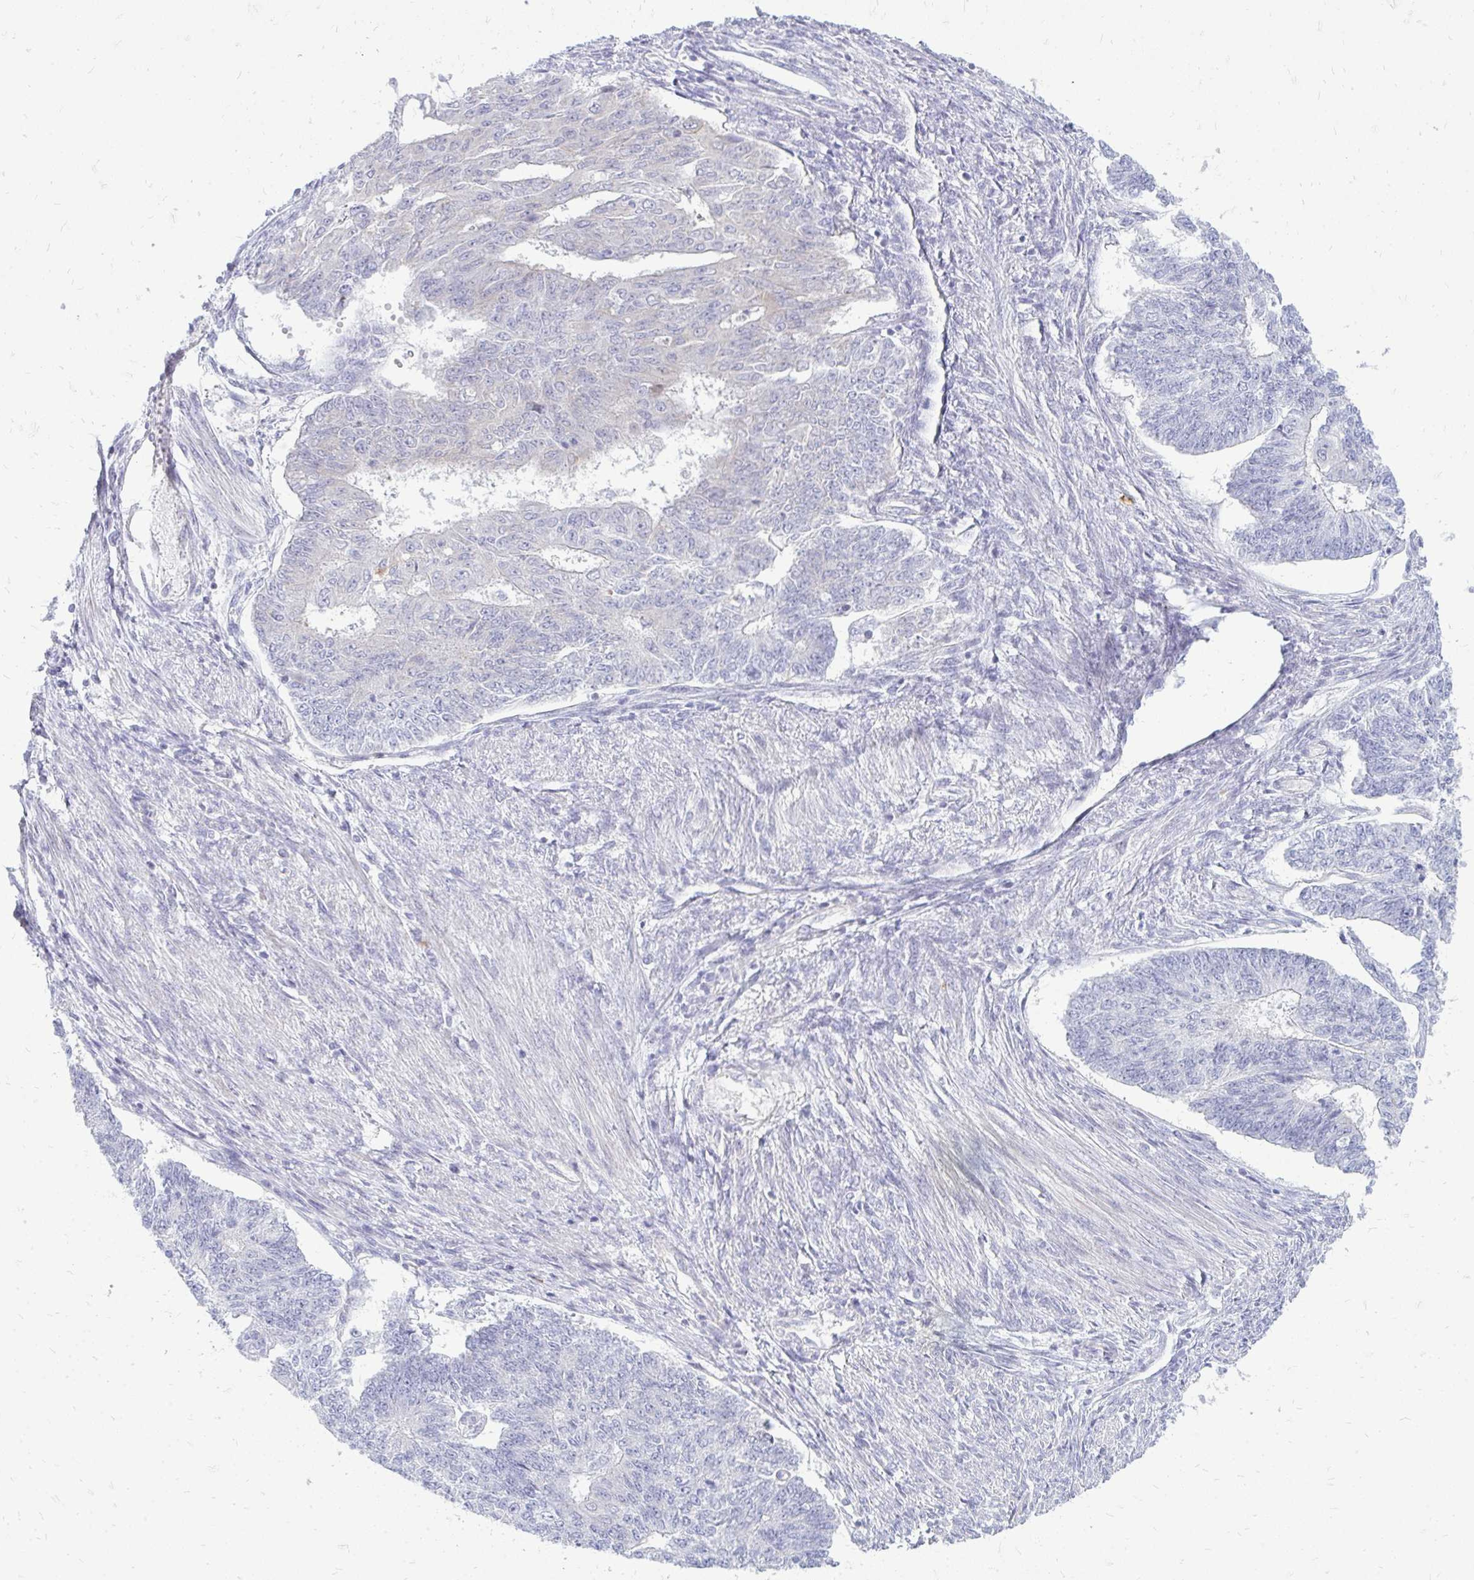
{"staining": {"intensity": "negative", "quantity": "none", "location": "none"}, "tissue": "endometrial cancer", "cell_type": "Tumor cells", "image_type": "cancer", "snomed": [{"axis": "morphology", "description": "Adenocarcinoma, NOS"}, {"axis": "topography", "description": "Endometrium"}], "caption": "This is a image of IHC staining of adenocarcinoma (endometrial), which shows no expression in tumor cells. (Immunohistochemistry (ihc), brightfield microscopy, high magnification).", "gene": "TSPEAR", "patient": {"sex": "female", "age": 32}}